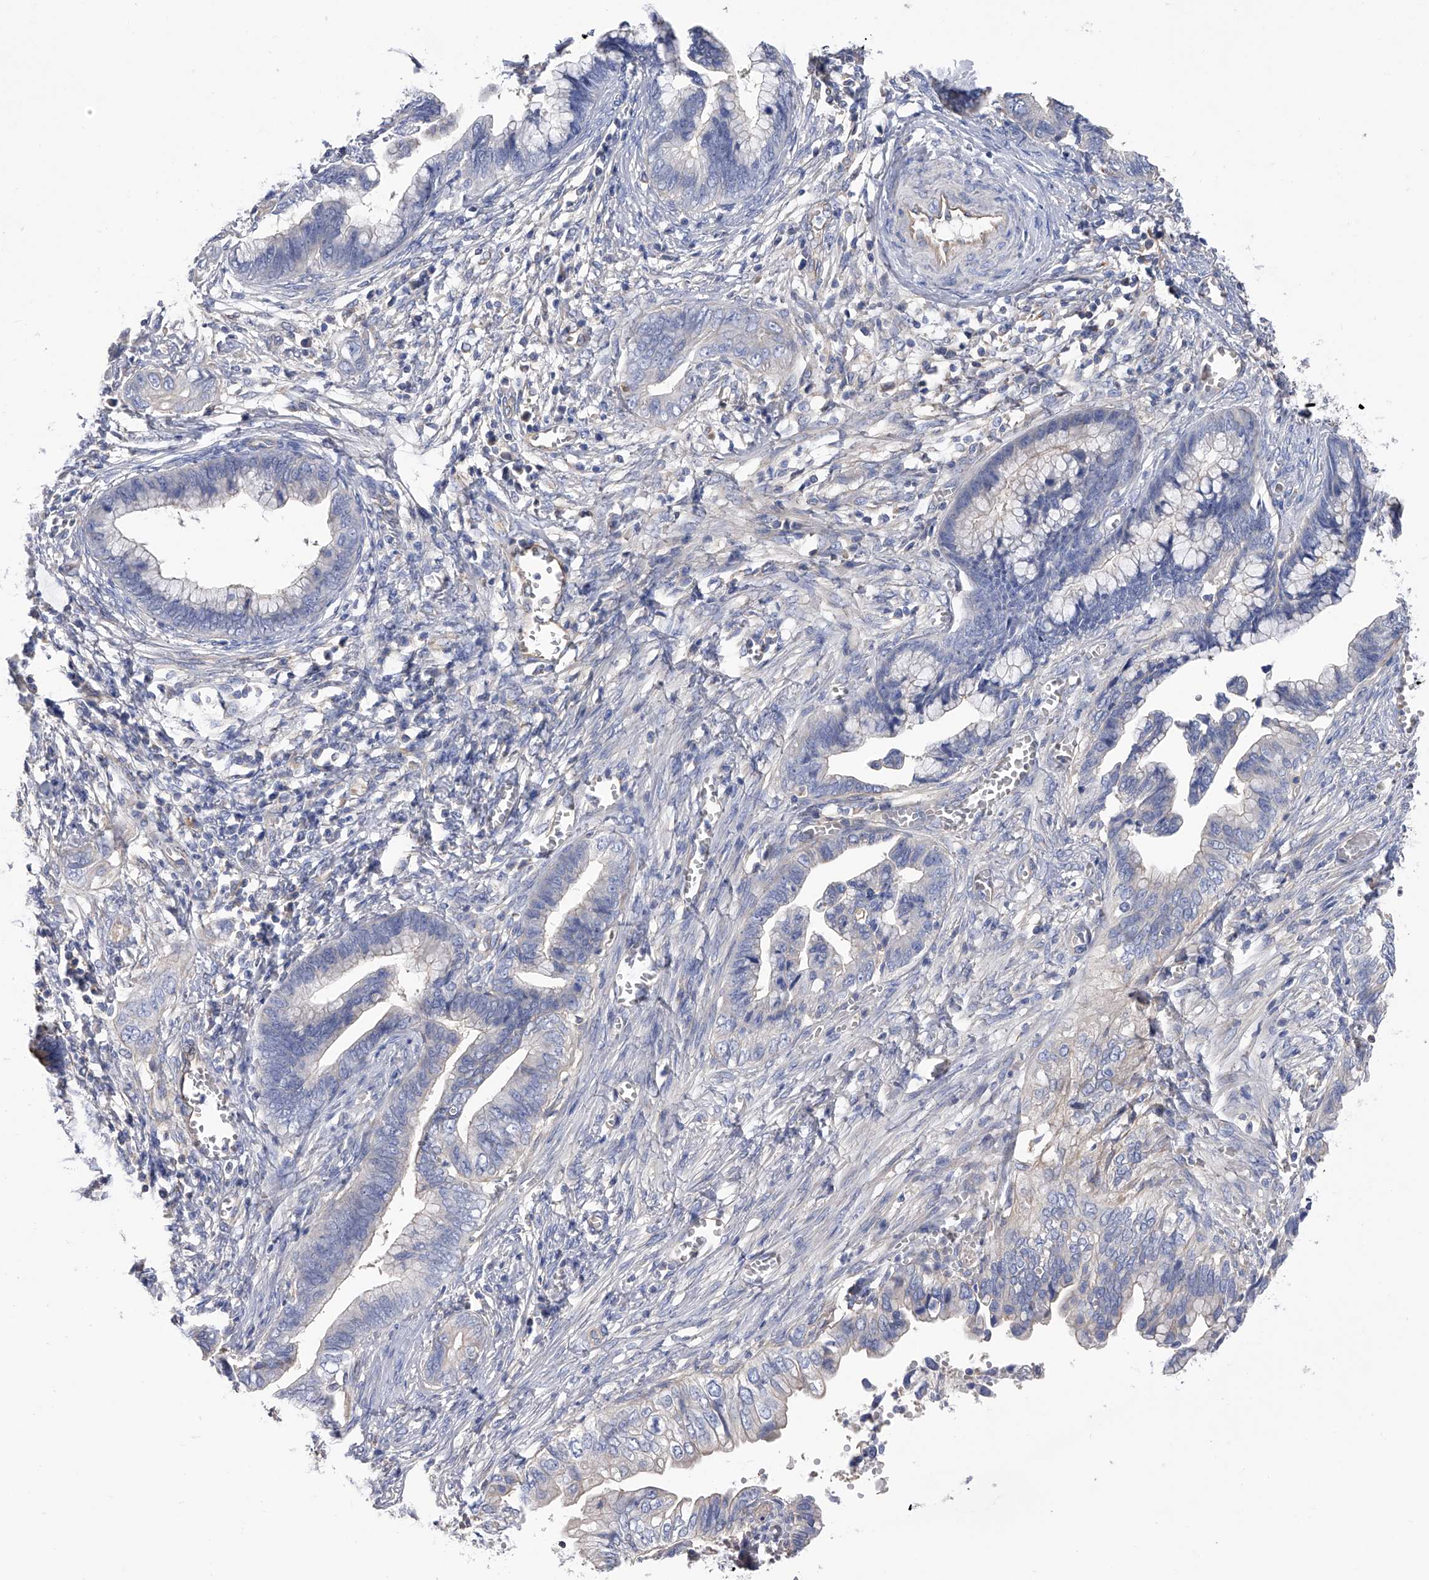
{"staining": {"intensity": "negative", "quantity": "none", "location": "none"}, "tissue": "cervical cancer", "cell_type": "Tumor cells", "image_type": "cancer", "snomed": [{"axis": "morphology", "description": "Adenocarcinoma, NOS"}, {"axis": "topography", "description": "Cervix"}], "caption": "This is an IHC photomicrograph of cervical adenocarcinoma. There is no positivity in tumor cells.", "gene": "RWDD2A", "patient": {"sex": "female", "age": 44}}